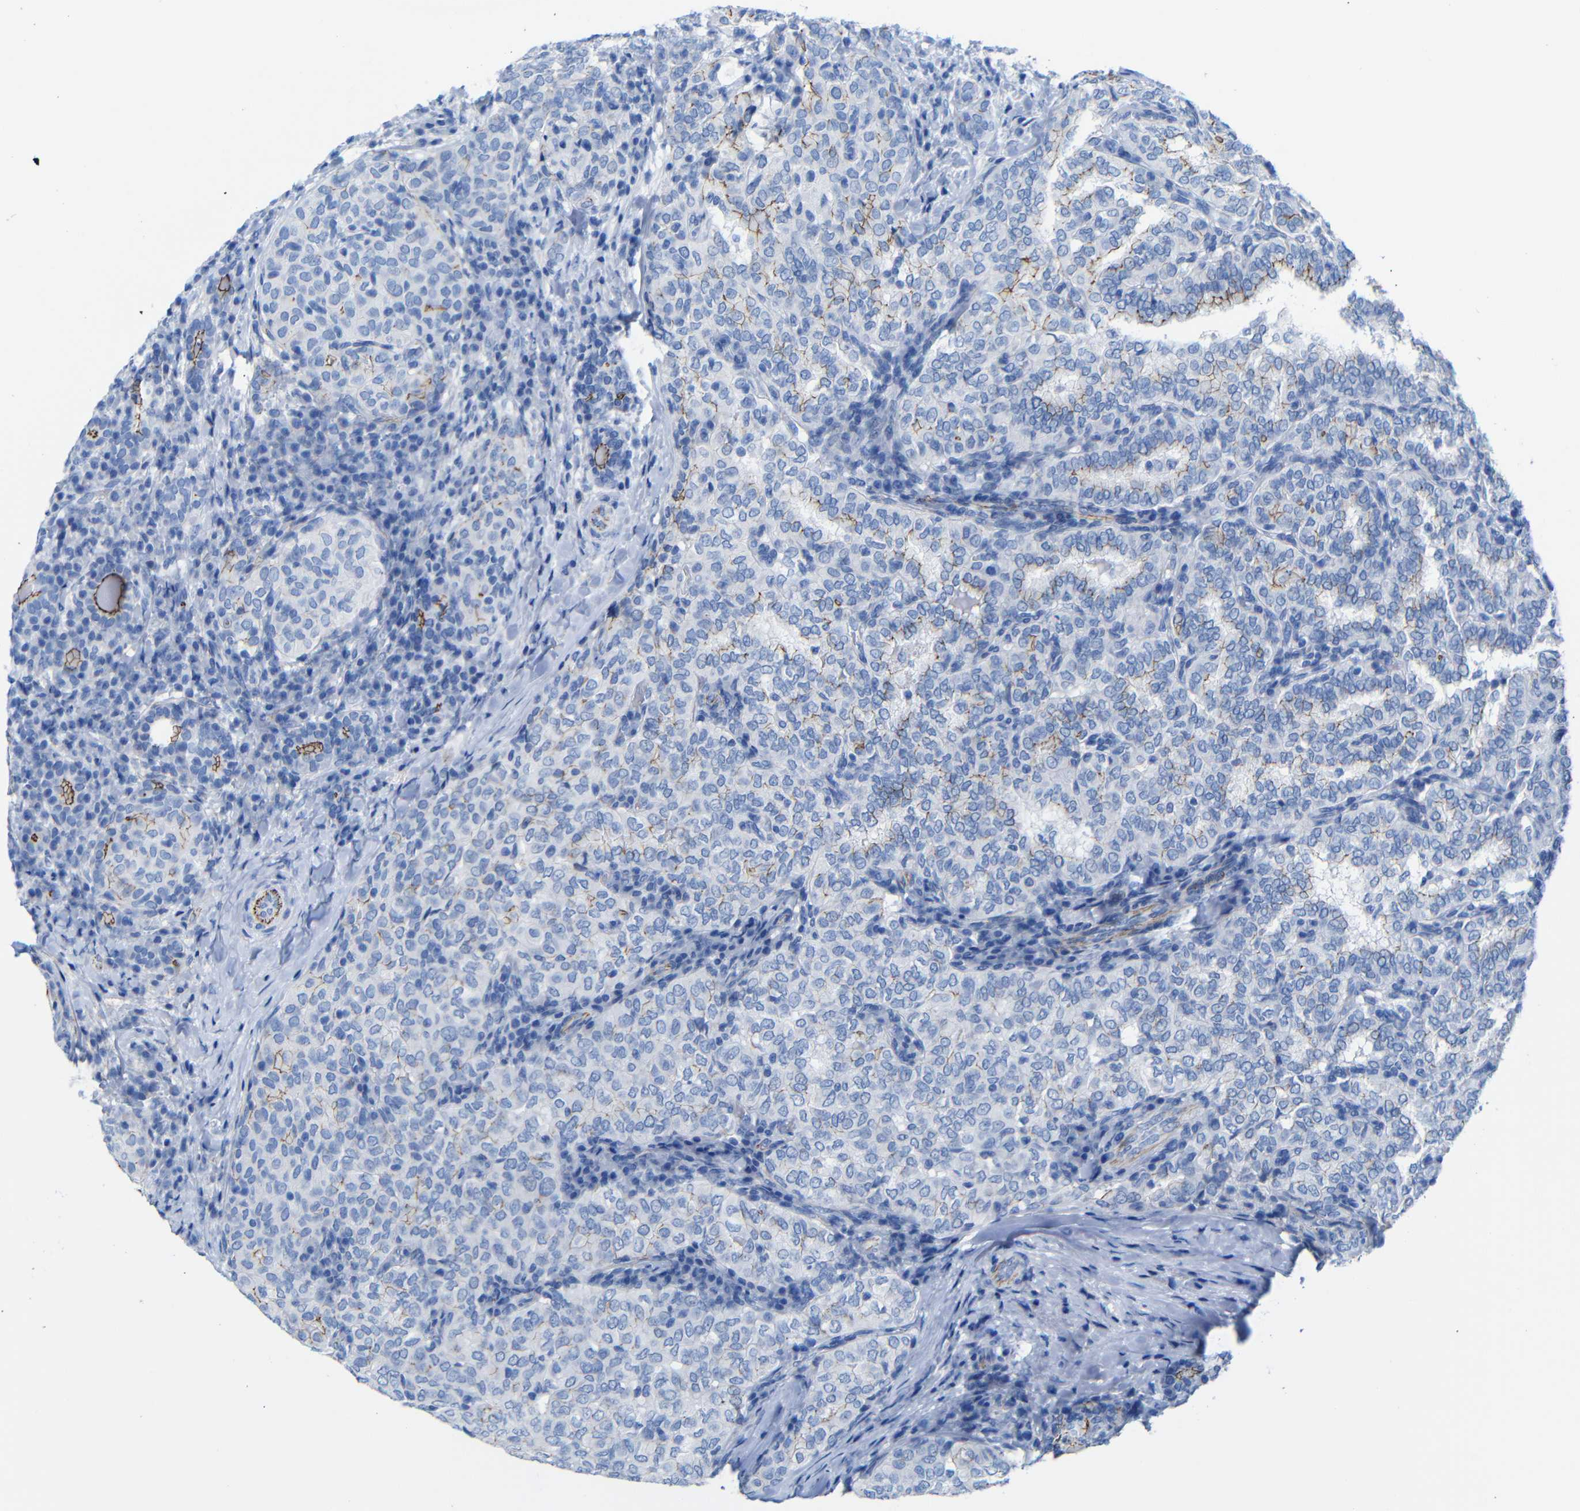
{"staining": {"intensity": "moderate", "quantity": "<25%", "location": "cytoplasmic/membranous"}, "tissue": "thyroid cancer", "cell_type": "Tumor cells", "image_type": "cancer", "snomed": [{"axis": "morphology", "description": "Papillary adenocarcinoma, NOS"}, {"axis": "topography", "description": "Thyroid gland"}], "caption": "An immunohistochemistry (IHC) photomicrograph of tumor tissue is shown. Protein staining in brown shows moderate cytoplasmic/membranous positivity in thyroid papillary adenocarcinoma within tumor cells.", "gene": "CGNL1", "patient": {"sex": "female", "age": 30}}